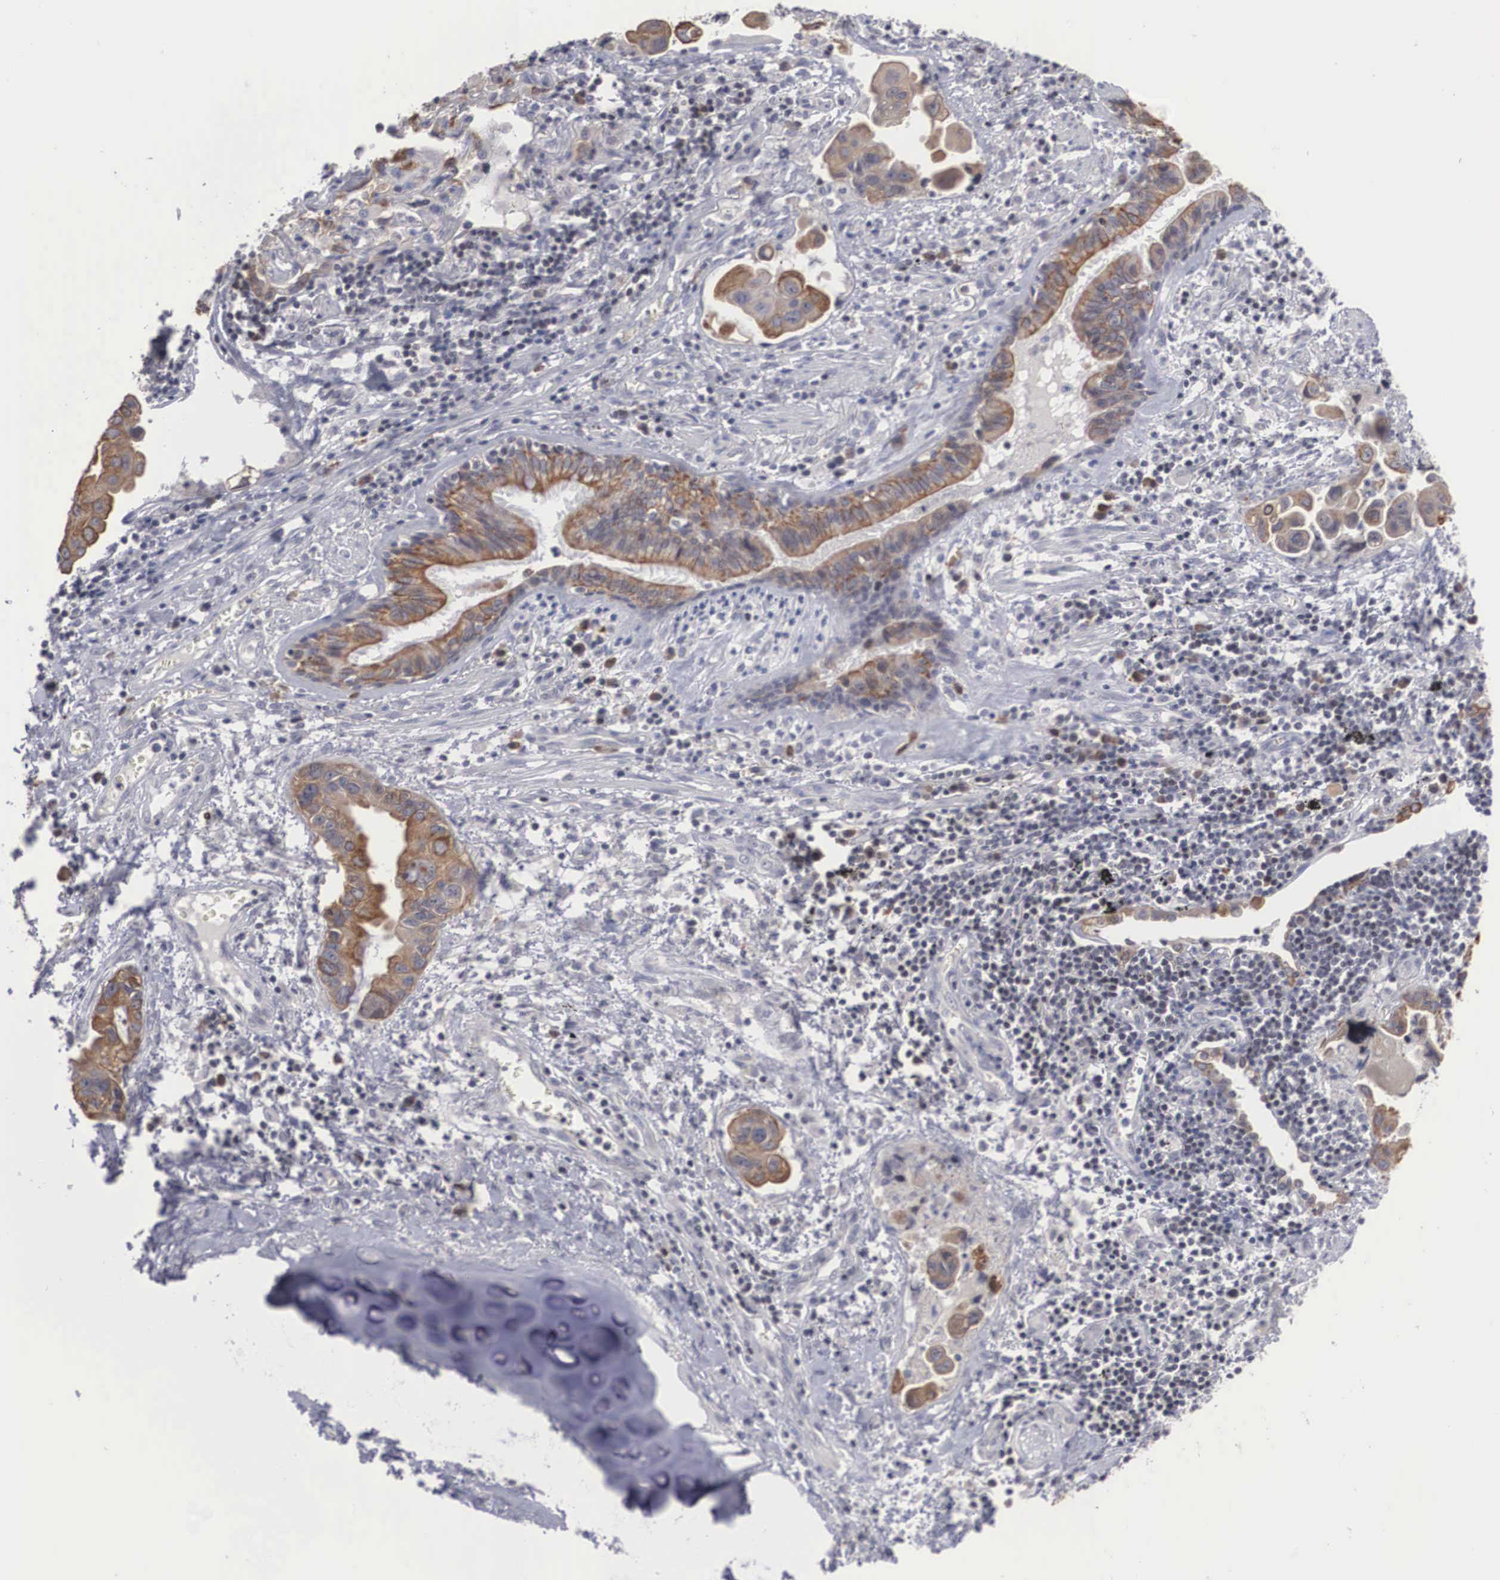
{"staining": {"intensity": "moderate", "quantity": "25%-75%", "location": "cytoplasmic/membranous"}, "tissue": "lung cancer", "cell_type": "Tumor cells", "image_type": "cancer", "snomed": [{"axis": "morphology", "description": "Adenocarcinoma, NOS"}, {"axis": "topography", "description": "Lung"}], "caption": "Protein staining displays moderate cytoplasmic/membranous staining in approximately 25%-75% of tumor cells in lung adenocarcinoma.", "gene": "WDR89", "patient": {"sex": "male", "age": 64}}